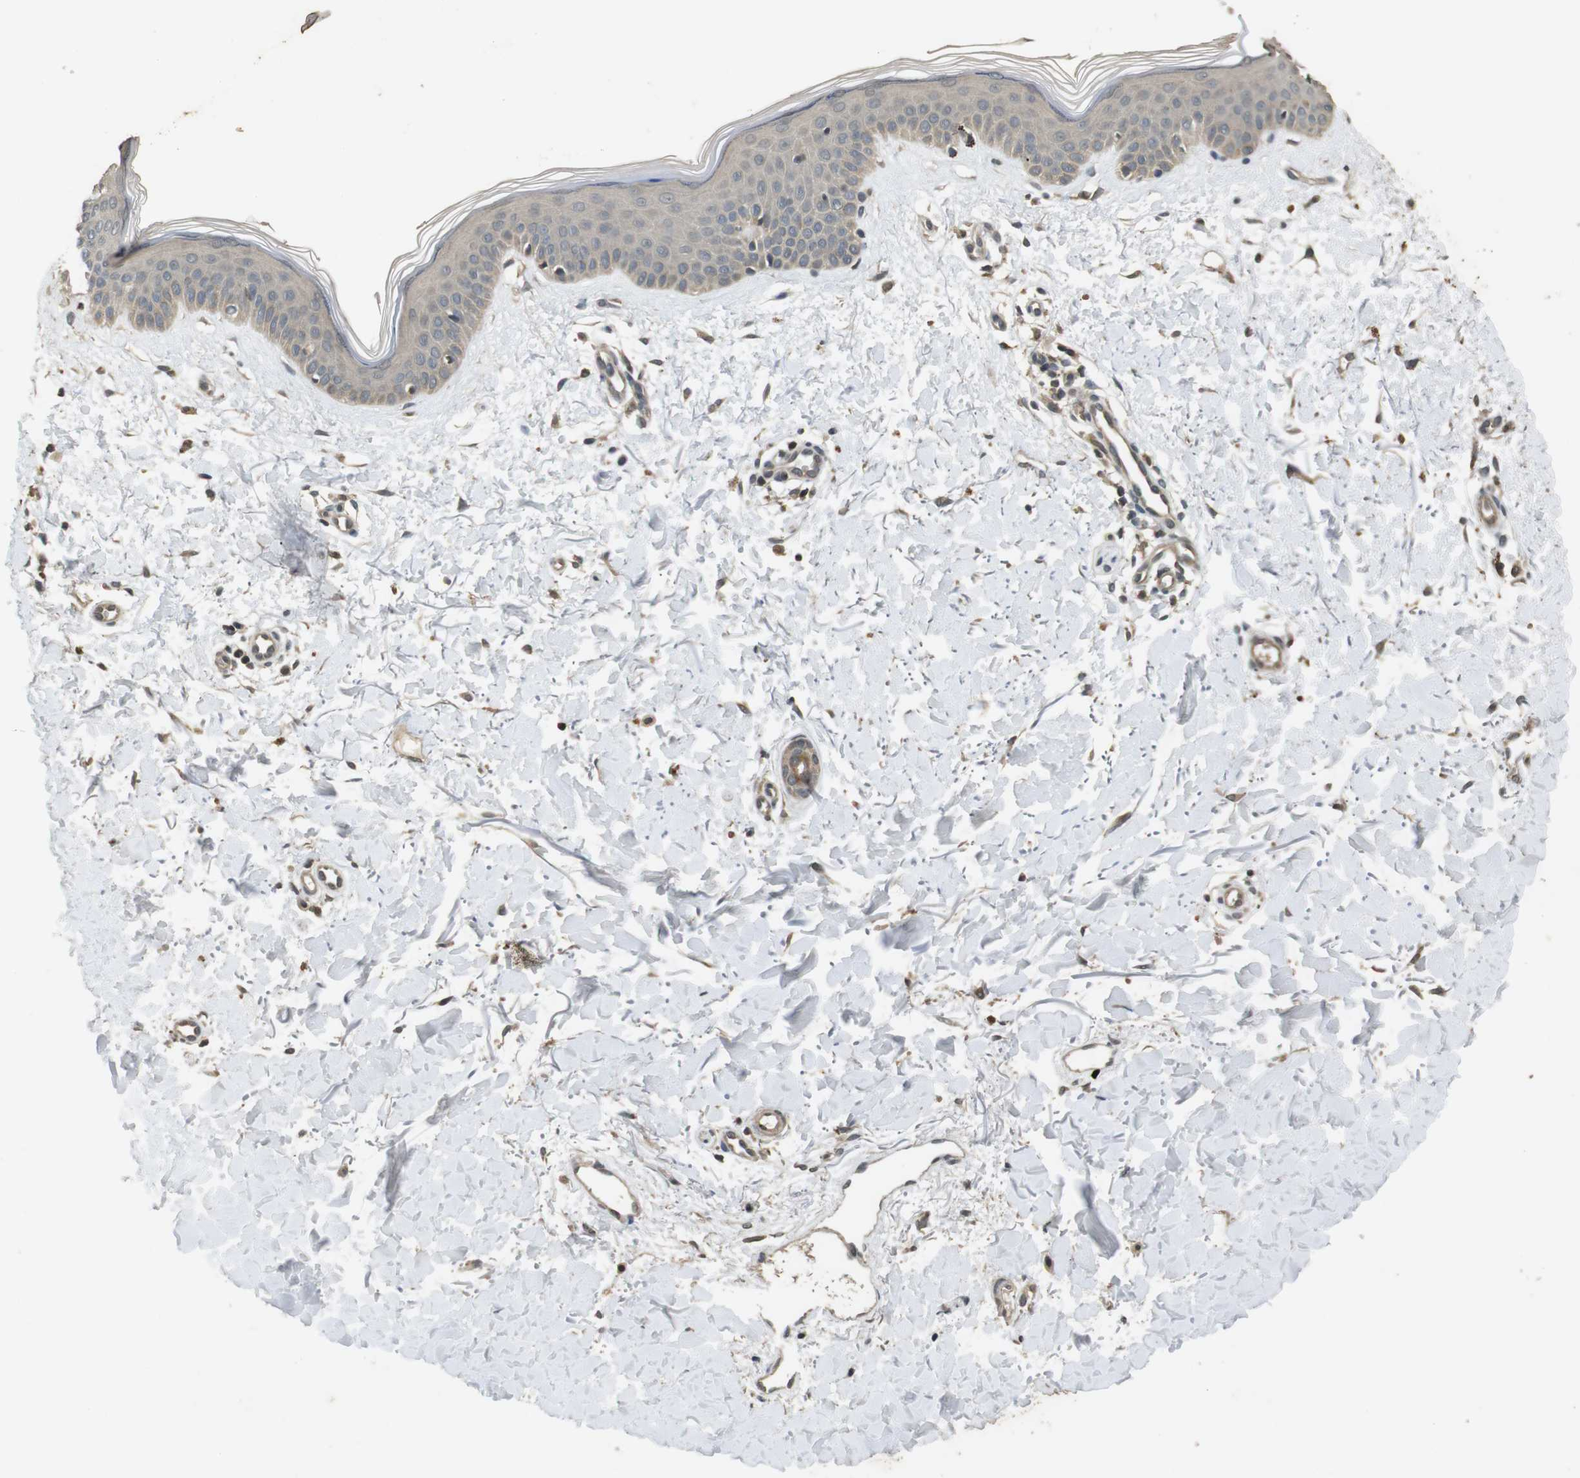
{"staining": {"intensity": "moderate", "quantity": ">75%", "location": "cytoplasmic/membranous"}, "tissue": "skin", "cell_type": "Fibroblasts", "image_type": "normal", "snomed": [{"axis": "morphology", "description": "Normal tissue, NOS"}, {"axis": "topography", "description": "Skin"}], "caption": "Protein positivity by immunohistochemistry exhibits moderate cytoplasmic/membranous positivity in approximately >75% of fibroblasts in benign skin.", "gene": "FZD10", "patient": {"sex": "female", "age": 56}}